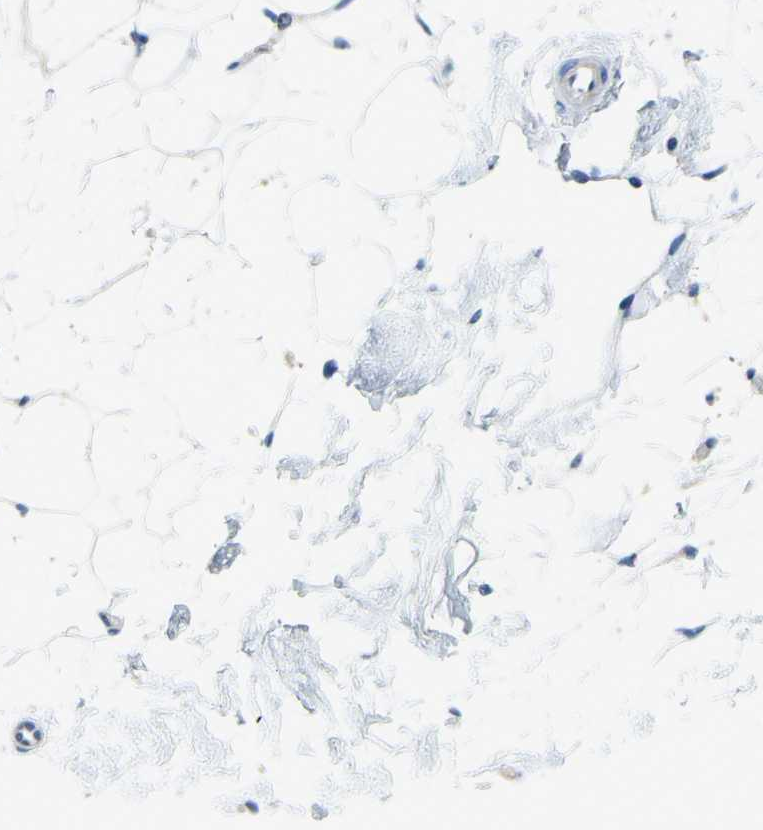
{"staining": {"intensity": "negative", "quantity": "none", "location": "none"}, "tissue": "breast", "cell_type": "Adipocytes", "image_type": "normal", "snomed": [{"axis": "morphology", "description": "Normal tissue, NOS"}, {"axis": "topography", "description": "Breast"}], "caption": "Immunohistochemistry micrograph of normal breast: human breast stained with DAB demonstrates no significant protein positivity in adipocytes. Nuclei are stained in blue.", "gene": "RRP1", "patient": {"sex": "female", "age": 22}}